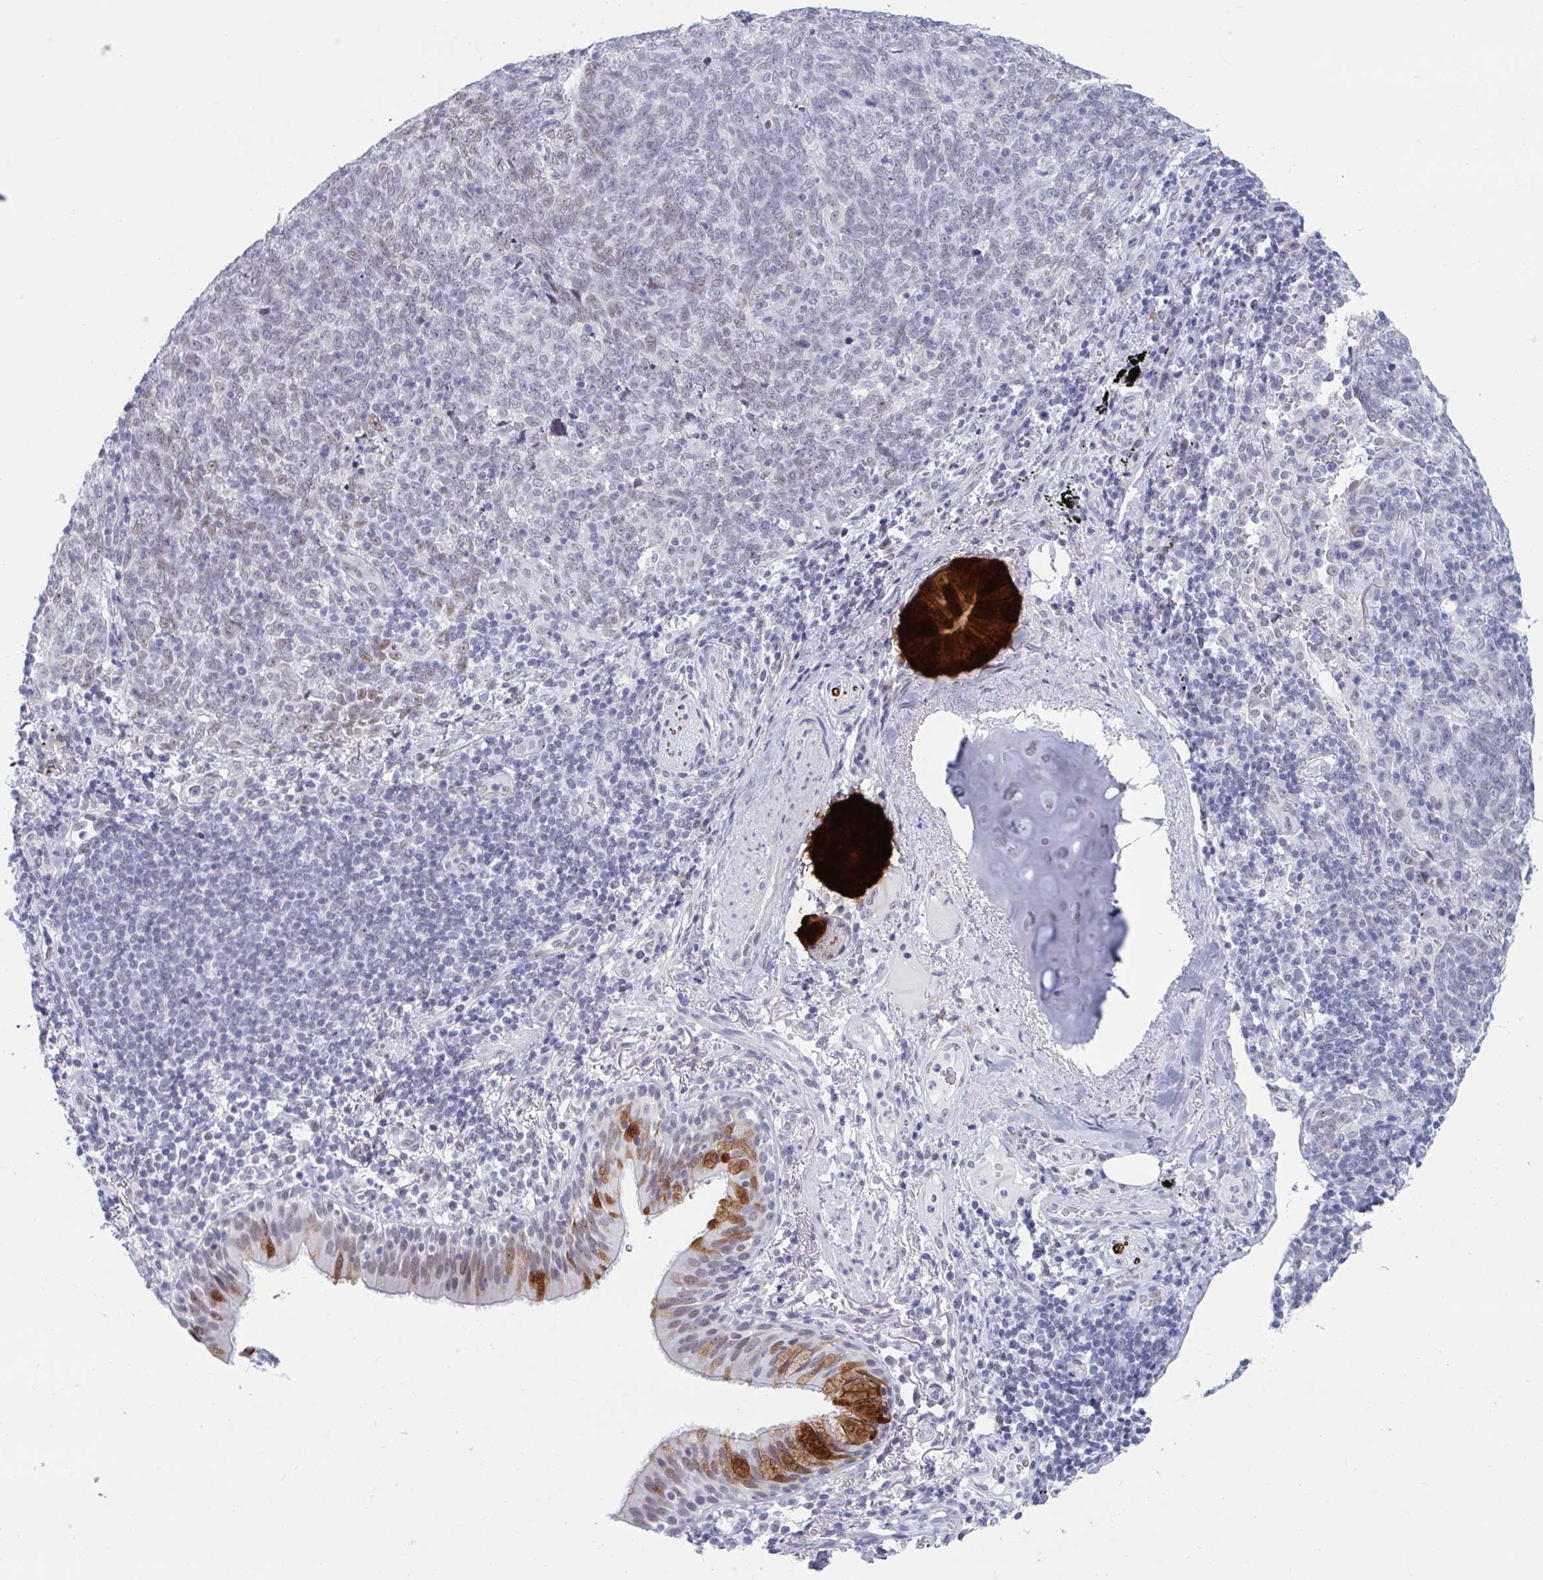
{"staining": {"intensity": "negative", "quantity": "none", "location": "none"}, "tissue": "lung cancer", "cell_type": "Tumor cells", "image_type": "cancer", "snomed": [{"axis": "morphology", "description": "Squamous cell carcinoma, NOS"}, {"axis": "topography", "description": "Lung"}], "caption": "Immunohistochemical staining of human lung cancer shows no significant expression in tumor cells.", "gene": "MSMB", "patient": {"sex": "female", "age": 72}}